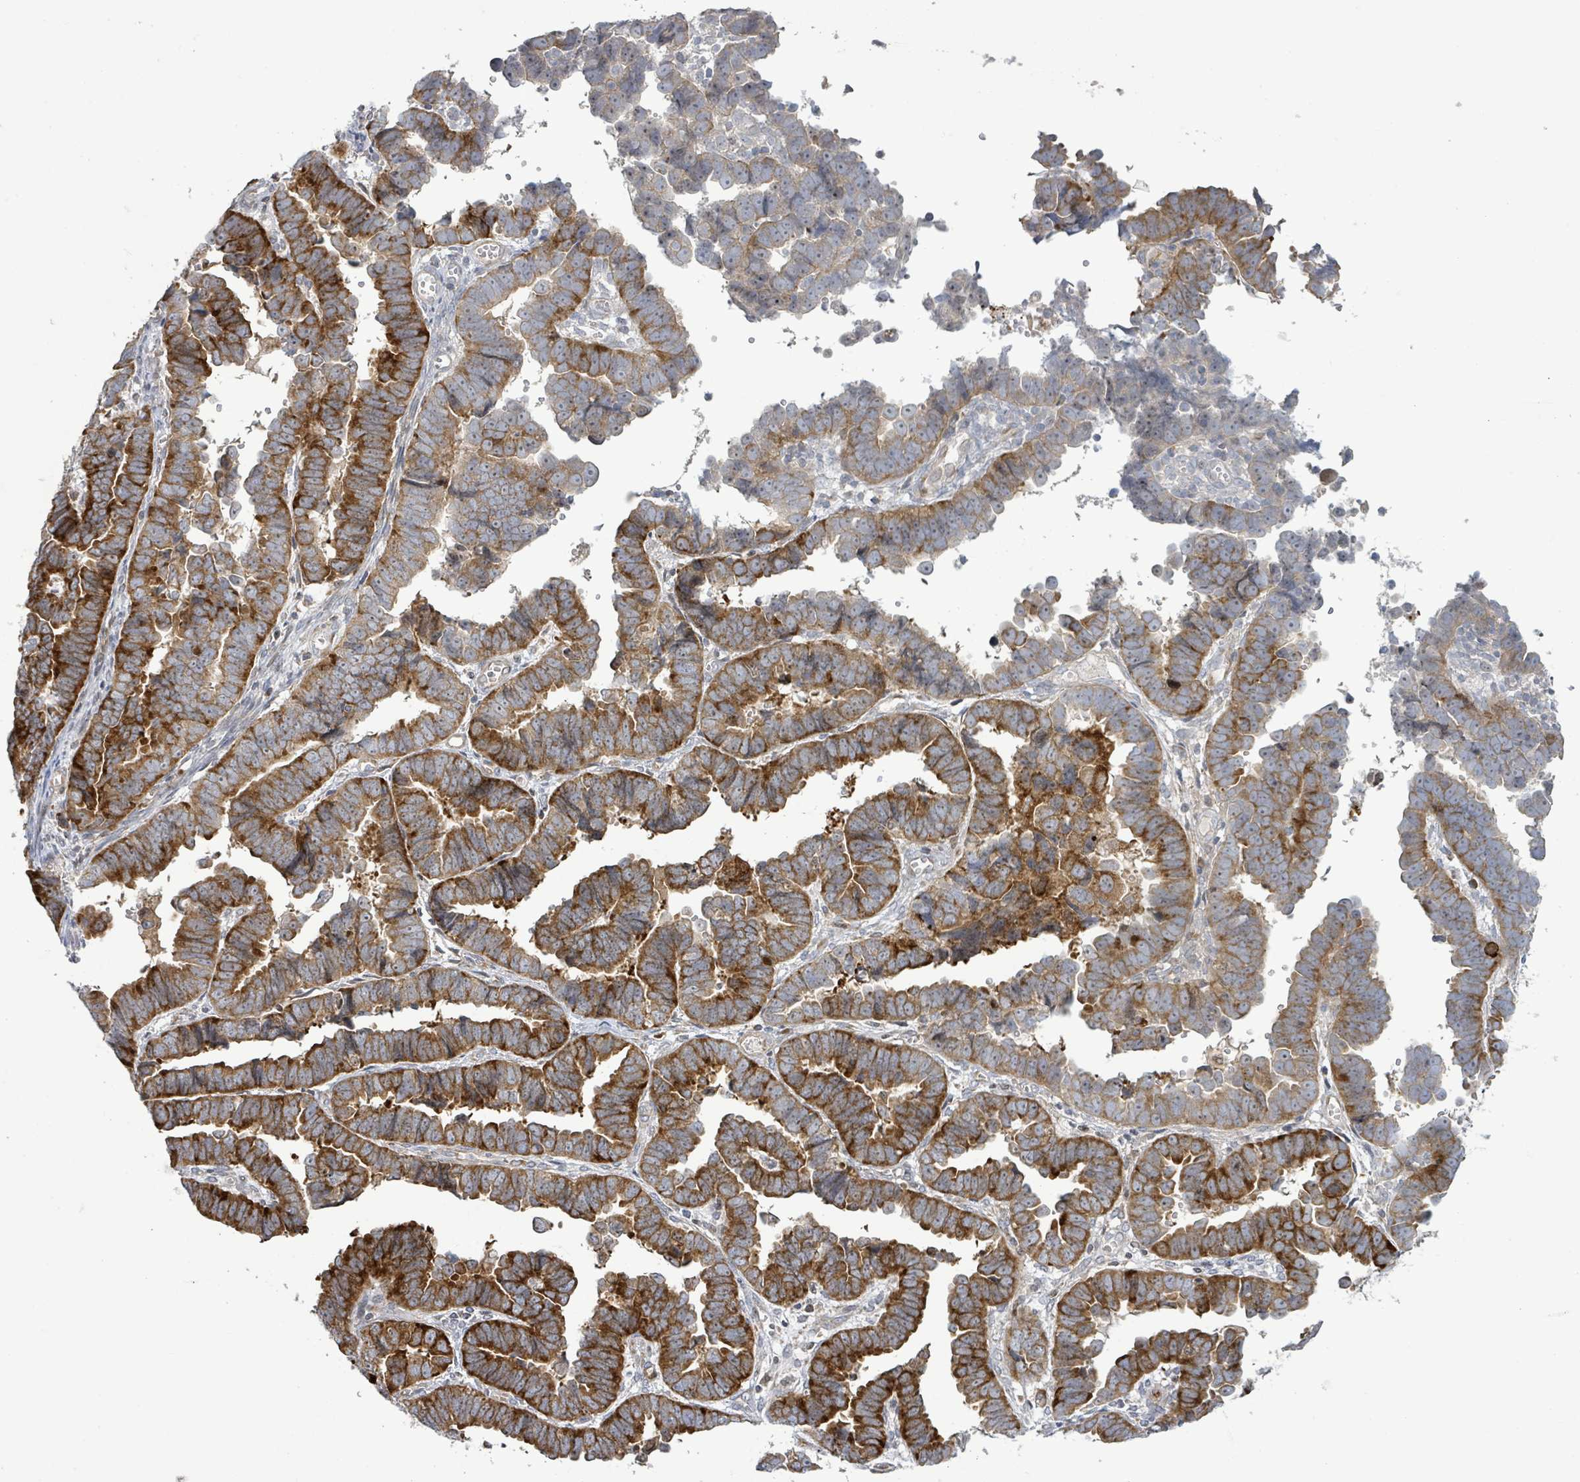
{"staining": {"intensity": "strong", "quantity": ">75%", "location": "cytoplasmic/membranous"}, "tissue": "endometrial cancer", "cell_type": "Tumor cells", "image_type": "cancer", "snomed": [{"axis": "morphology", "description": "Adenocarcinoma, NOS"}, {"axis": "topography", "description": "Endometrium"}], "caption": "Immunohistochemistry (IHC) image of neoplastic tissue: human endometrial adenocarcinoma stained using immunohistochemistry (IHC) demonstrates high levels of strong protein expression localized specifically in the cytoplasmic/membranous of tumor cells, appearing as a cytoplasmic/membranous brown color.", "gene": "LILRA4", "patient": {"sex": "female", "age": 75}}